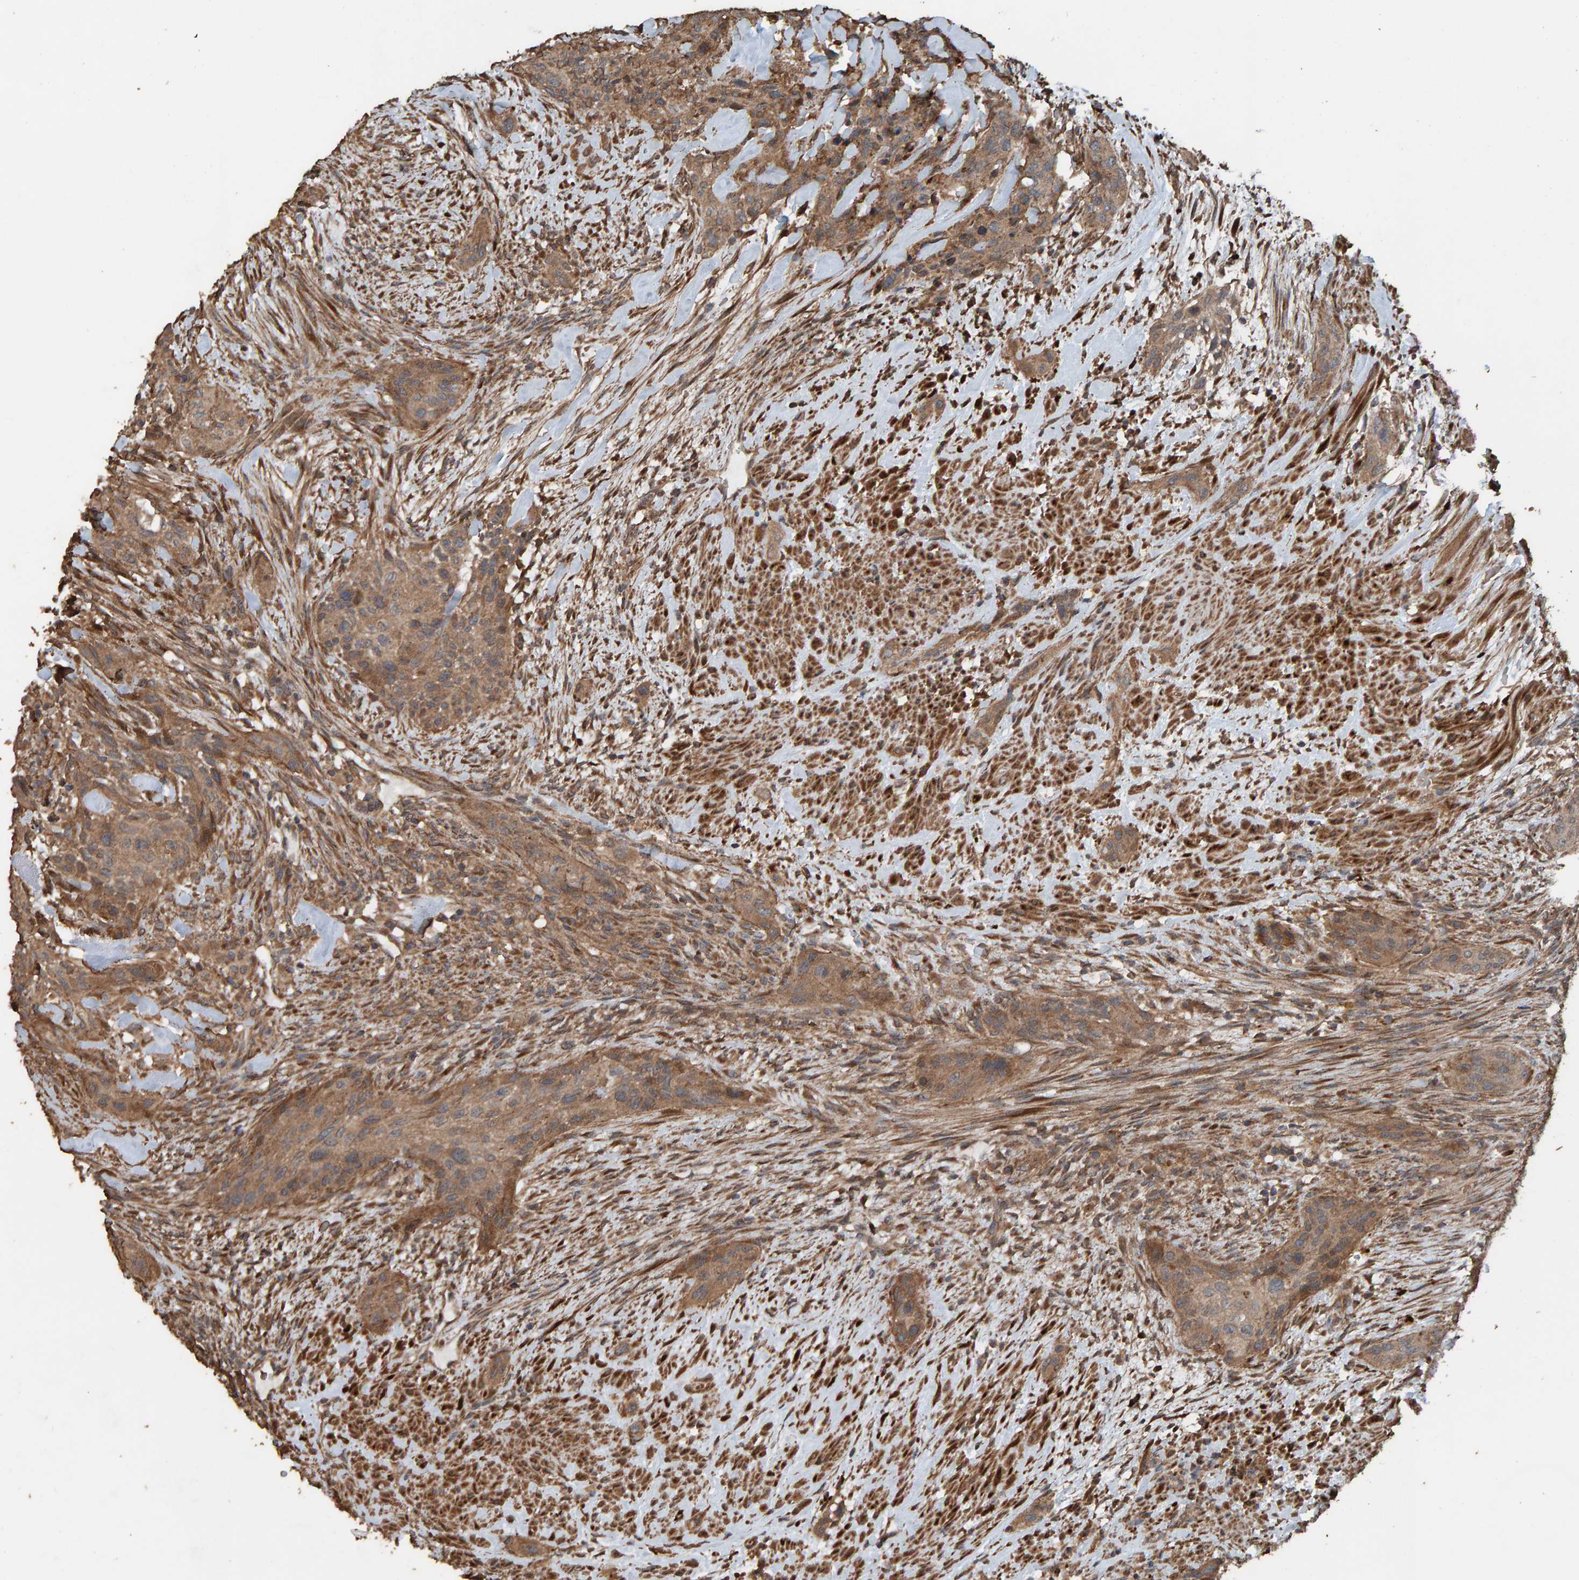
{"staining": {"intensity": "moderate", "quantity": ">75%", "location": "cytoplasmic/membranous"}, "tissue": "urothelial cancer", "cell_type": "Tumor cells", "image_type": "cancer", "snomed": [{"axis": "morphology", "description": "Urothelial carcinoma, High grade"}, {"axis": "topography", "description": "Urinary bladder"}], "caption": "Immunohistochemical staining of human urothelial cancer displays moderate cytoplasmic/membranous protein positivity in approximately >75% of tumor cells.", "gene": "DUS1L", "patient": {"sex": "male", "age": 35}}